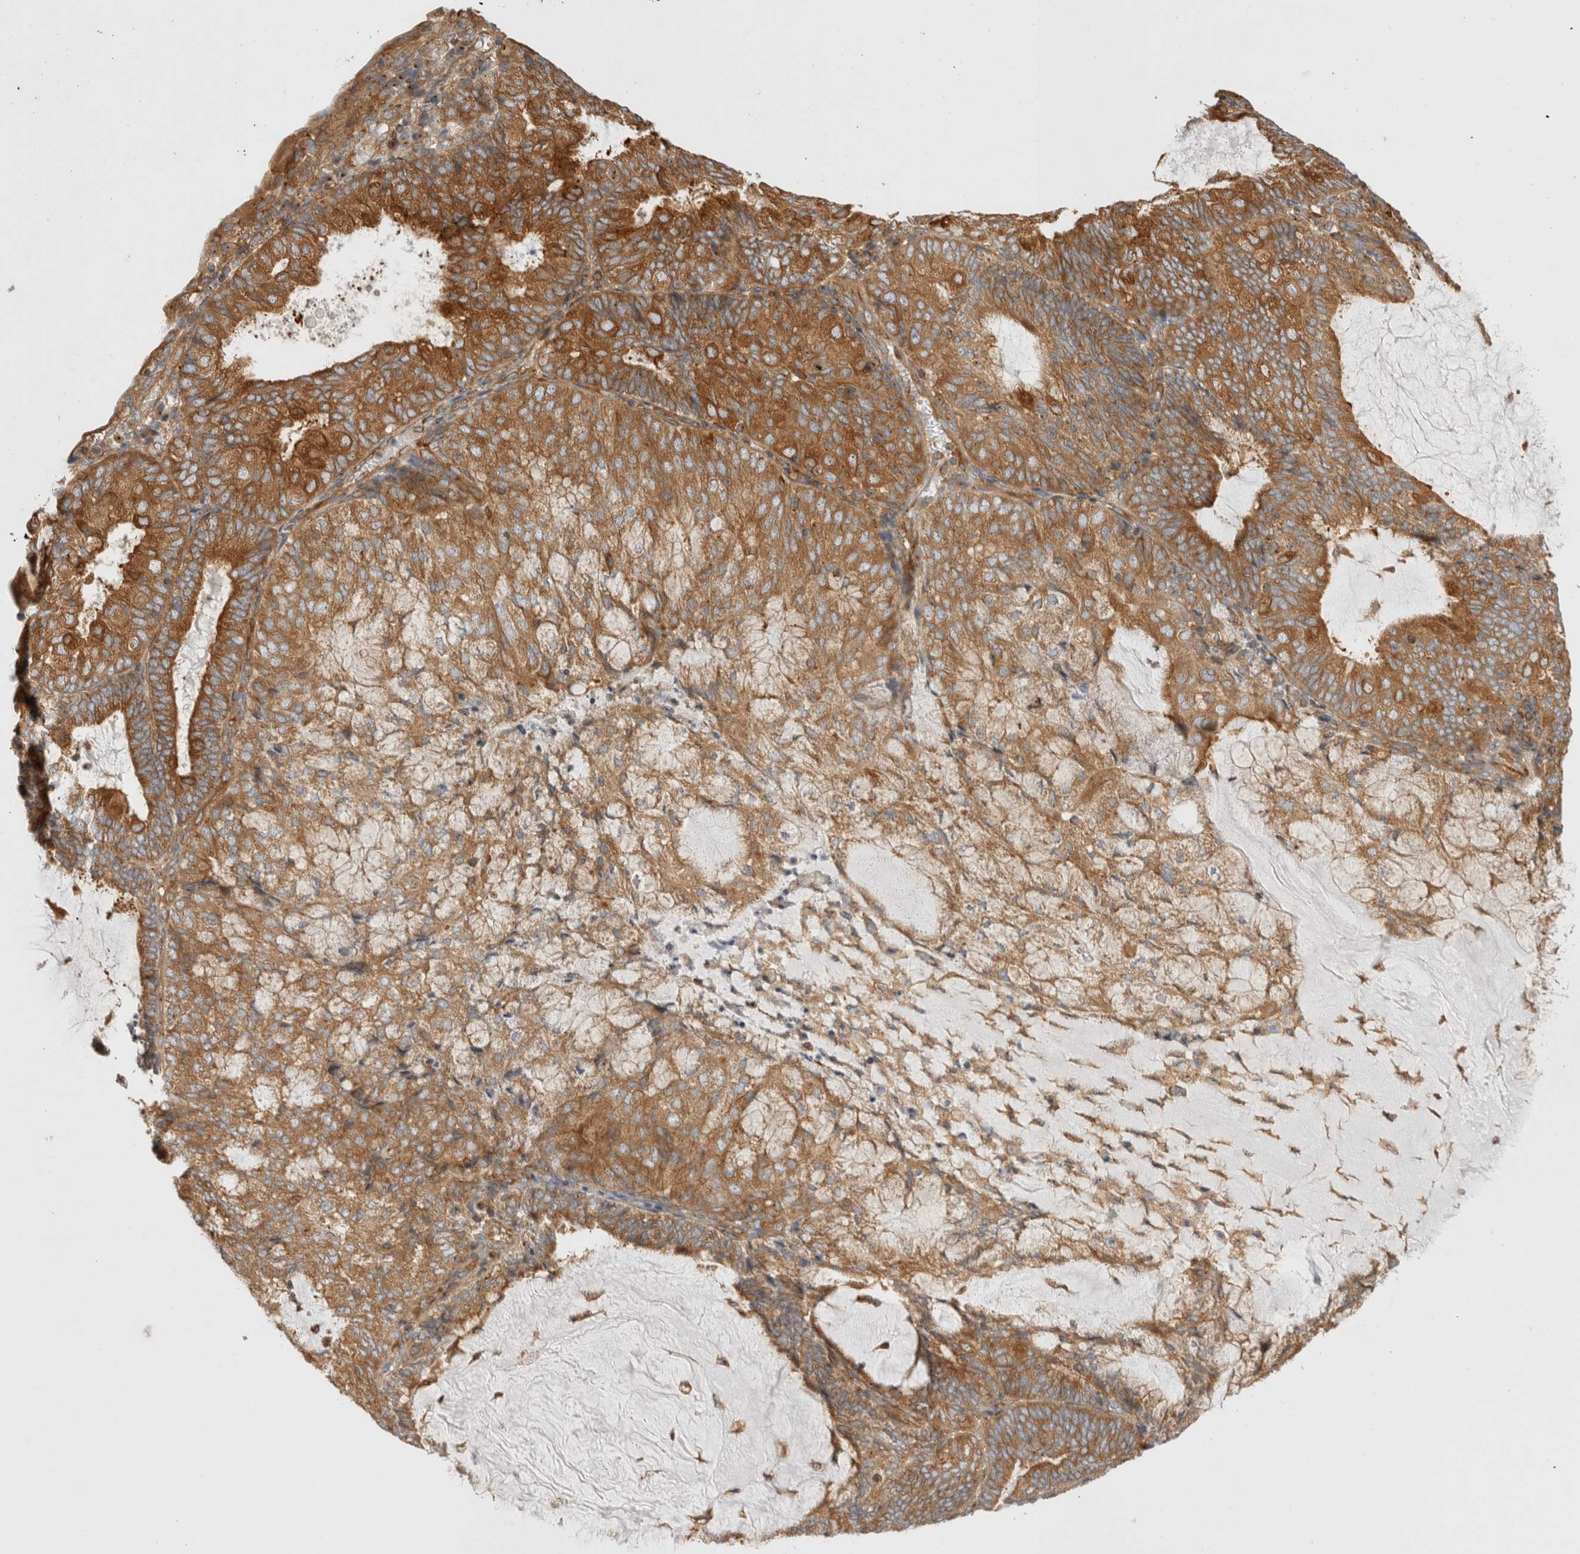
{"staining": {"intensity": "moderate", "quantity": ">75%", "location": "cytoplasmic/membranous"}, "tissue": "endometrial cancer", "cell_type": "Tumor cells", "image_type": "cancer", "snomed": [{"axis": "morphology", "description": "Adenocarcinoma, NOS"}, {"axis": "topography", "description": "Endometrium"}], "caption": "IHC (DAB) staining of endometrial cancer (adenocarcinoma) displays moderate cytoplasmic/membranous protein staining in about >75% of tumor cells.", "gene": "GPR150", "patient": {"sex": "female", "age": 81}}